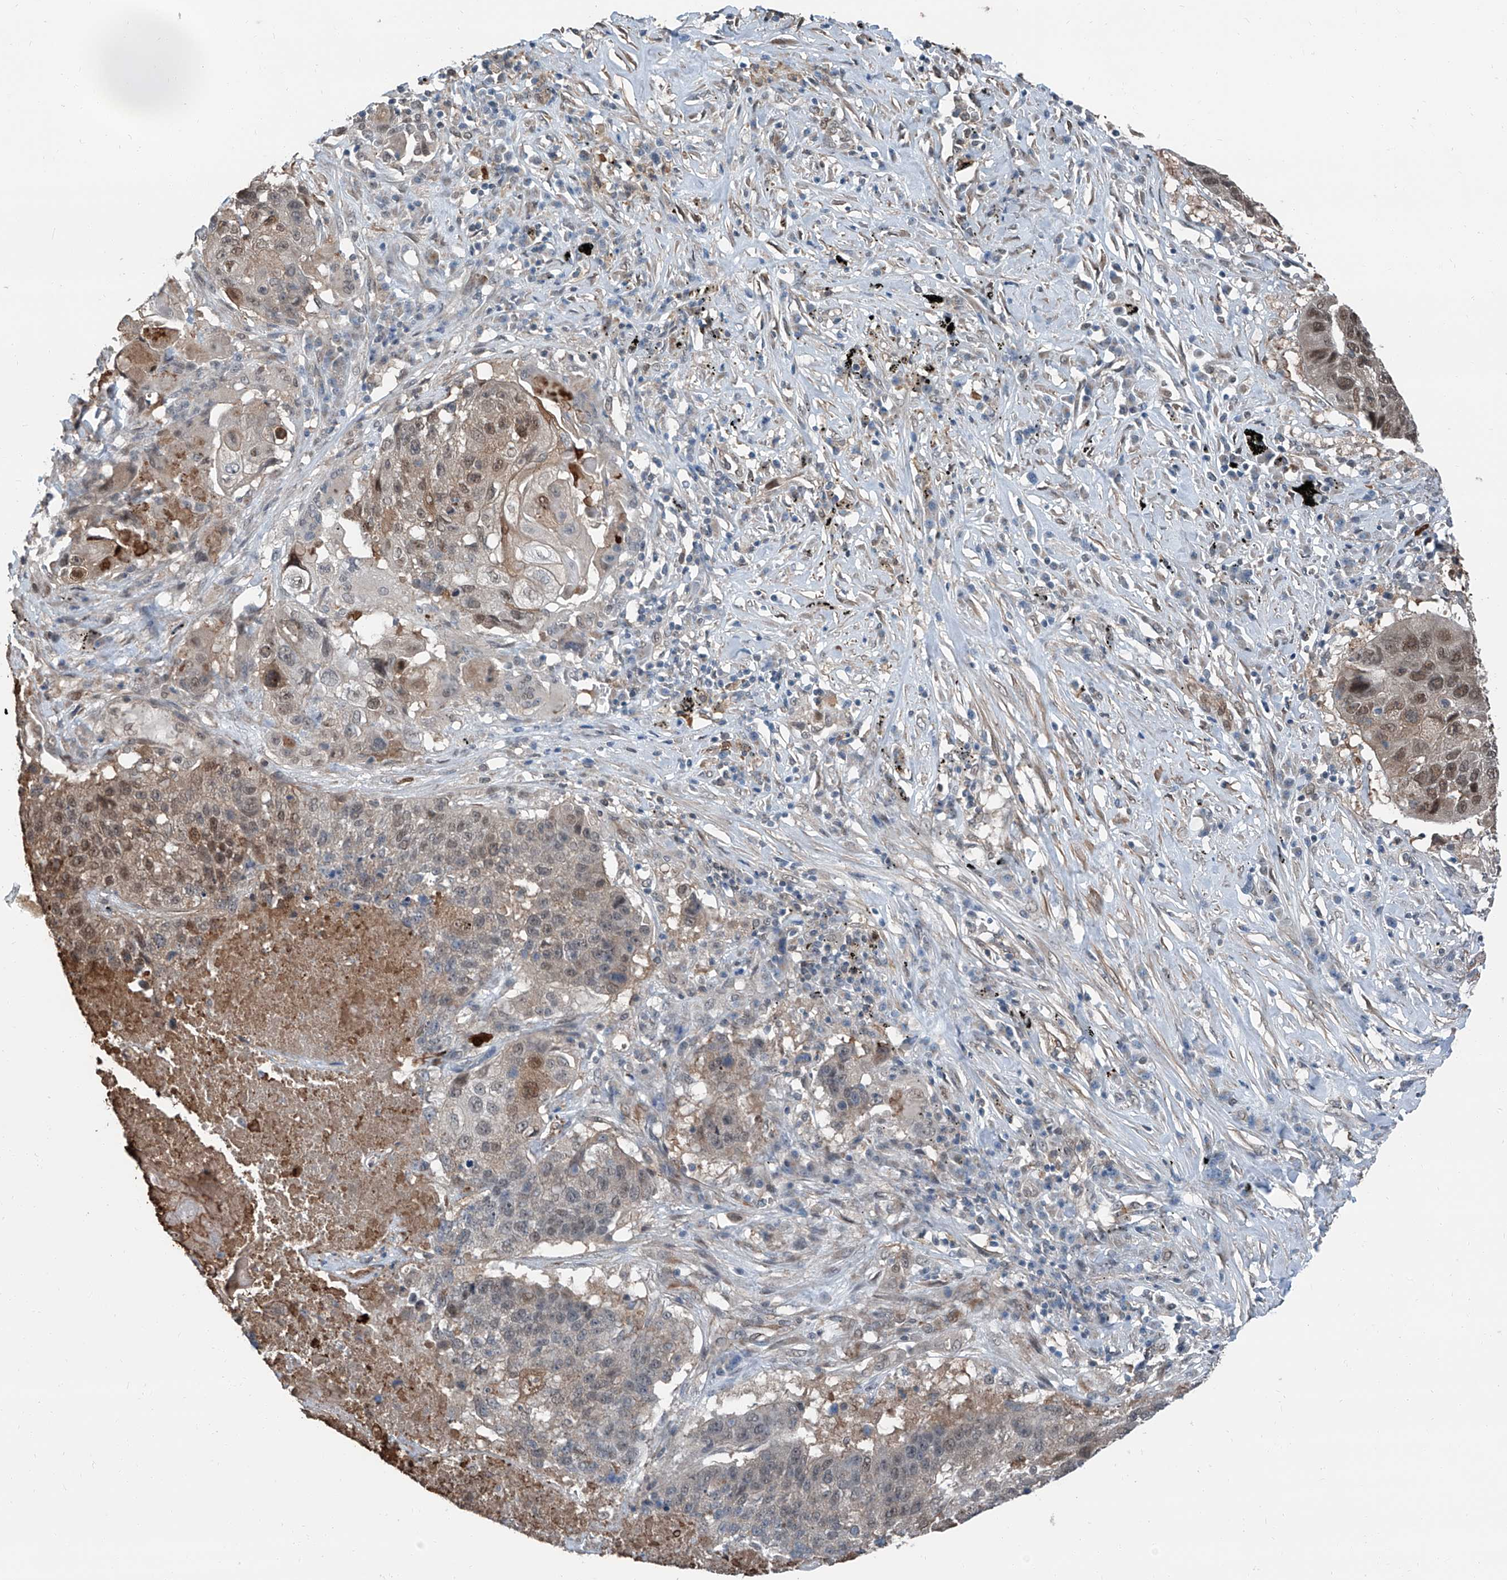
{"staining": {"intensity": "moderate", "quantity": ">75%", "location": "cytoplasmic/membranous,nuclear"}, "tissue": "lung cancer", "cell_type": "Tumor cells", "image_type": "cancer", "snomed": [{"axis": "morphology", "description": "Squamous cell carcinoma, NOS"}, {"axis": "topography", "description": "Lung"}], "caption": "An image showing moderate cytoplasmic/membranous and nuclear staining in about >75% of tumor cells in squamous cell carcinoma (lung), as visualized by brown immunohistochemical staining.", "gene": "HSPA6", "patient": {"sex": "male", "age": 61}}